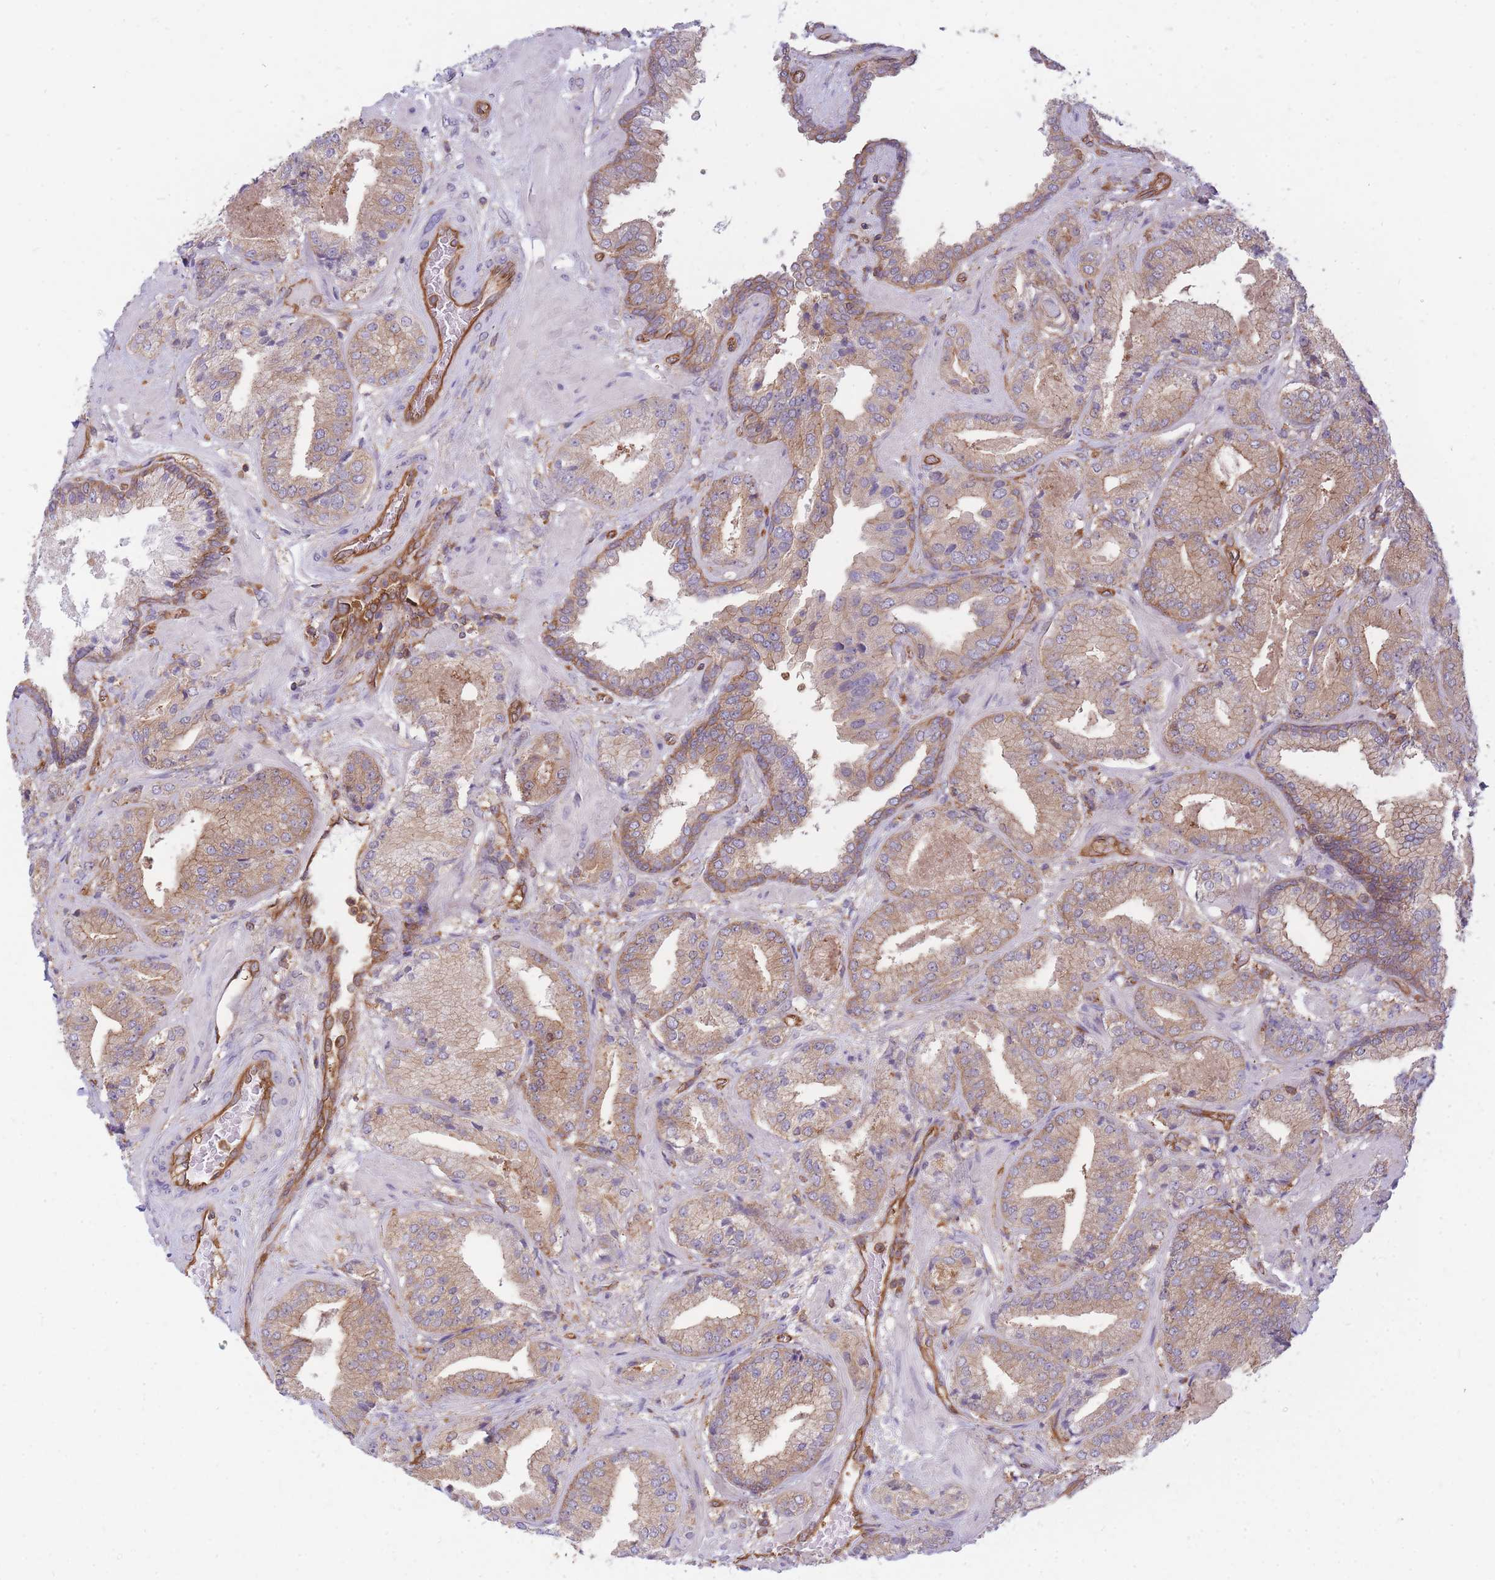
{"staining": {"intensity": "weak", "quantity": ">75%", "location": "cytoplasmic/membranous"}, "tissue": "prostate cancer", "cell_type": "Tumor cells", "image_type": "cancer", "snomed": [{"axis": "morphology", "description": "Adenocarcinoma, High grade"}, {"axis": "topography", "description": "Prostate"}], "caption": "A brown stain labels weak cytoplasmic/membranous positivity of a protein in human prostate adenocarcinoma (high-grade) tumor cells.", "gene": "GGA1", "patient": {"sex": "male", "age": 63}}